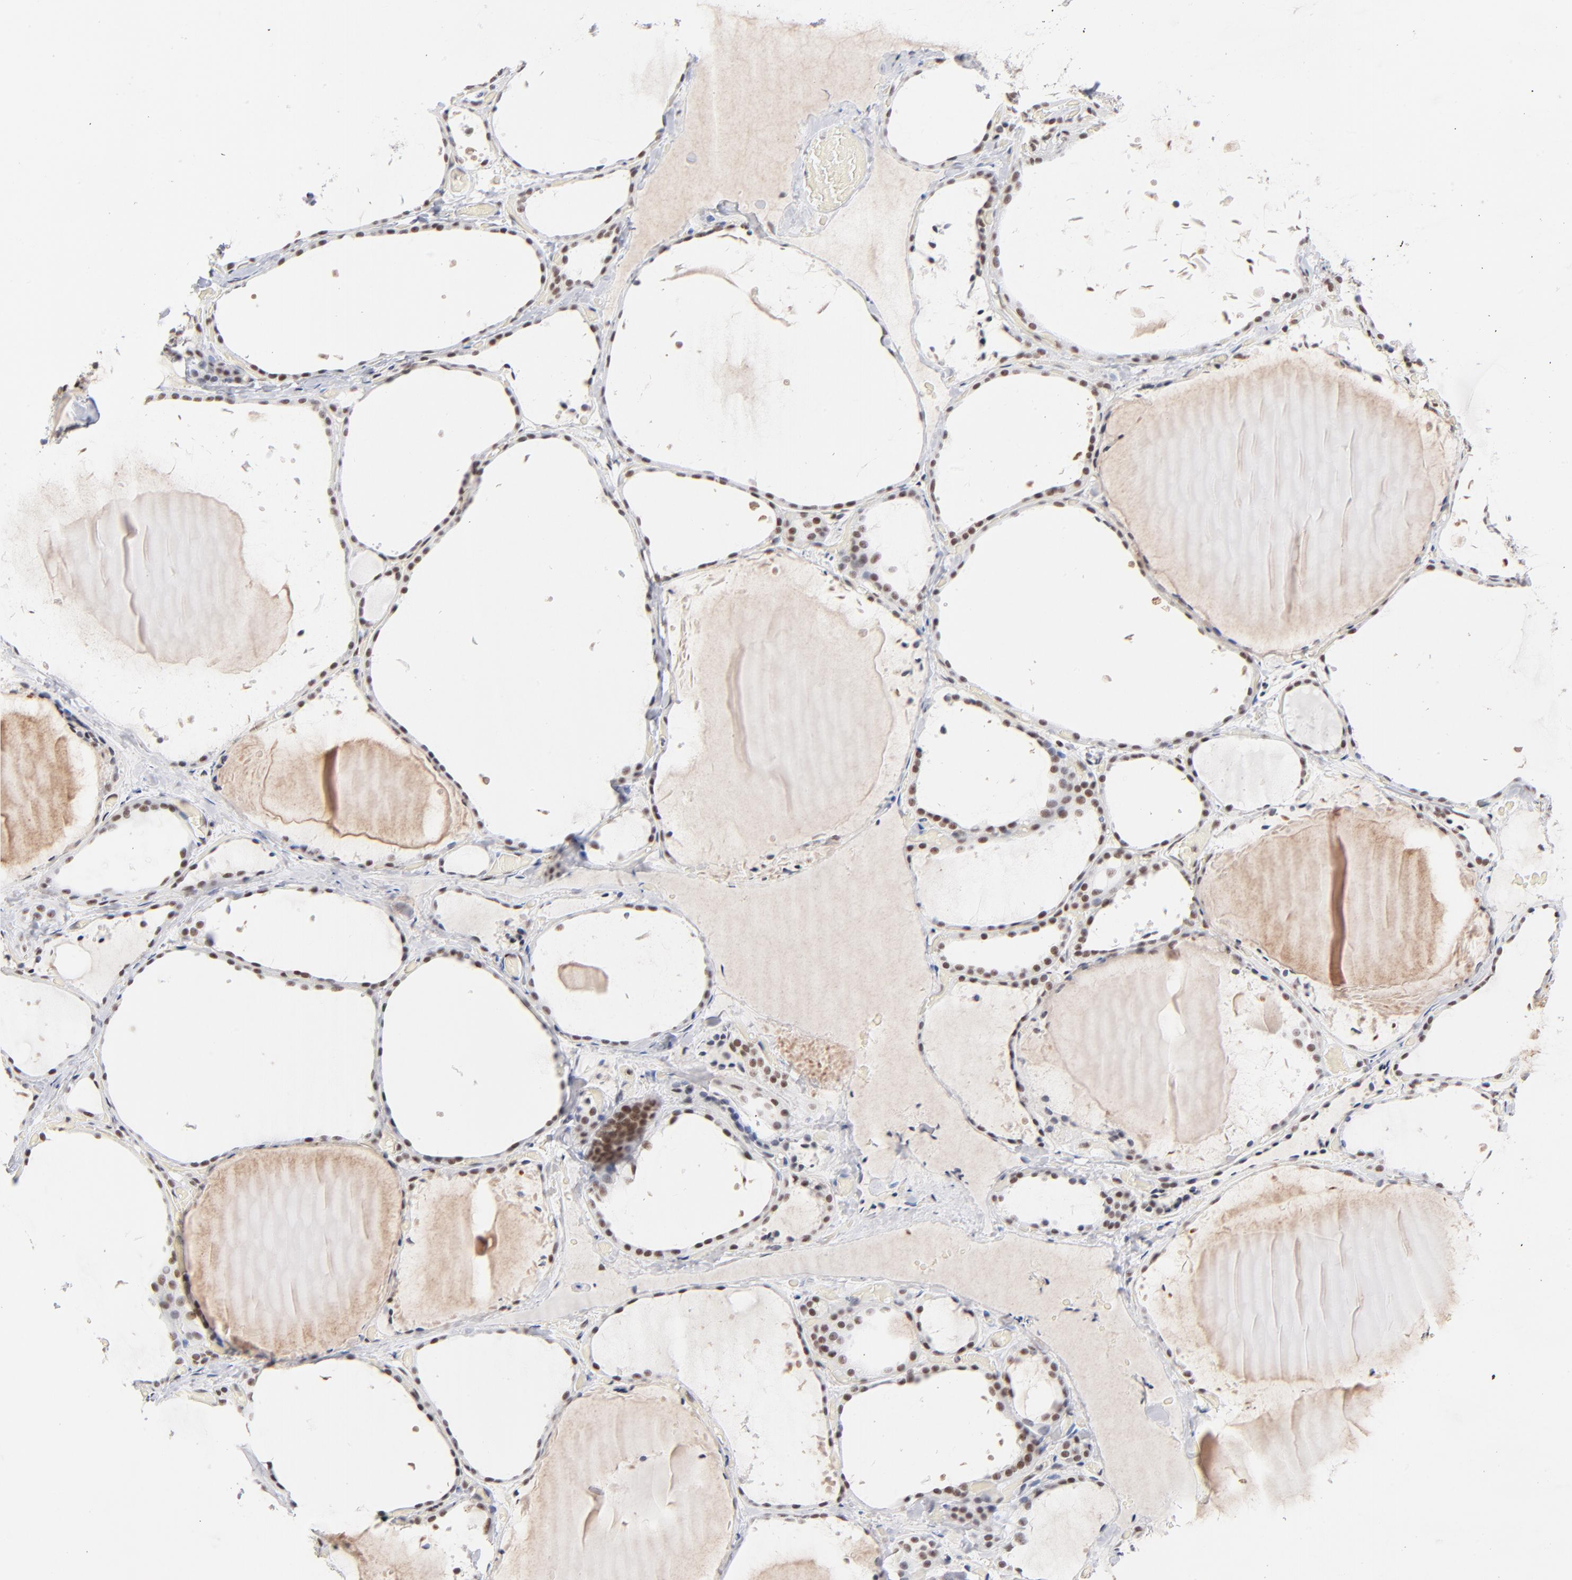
{"staining": {"intensity": "moderate", "quantity": "25%-75%", "location": "nuclear"}, "tissue": "thyroid gland", "cell_type": "Glandular cells", "image_type": "normal", "snomed": [{"axis": "morphology", "description": "Normal tissue, NOS"}, {"axis": "topography", "description": "Thyroid gland"}], "caption": "Thyroid gland stained with DAB (3,3'-diaminobenzidine) immunohistochemistry reveals medium levels of moderate nuclear positivity in approximately 25%-75% of glandular cells. The staining is performed using DAB brown chromogen to label protein expression. The nuclei are counter-stained blue using hematoxylin.", "gene": "ZNF143", "patient": {"sex": "female", "age": 22}}